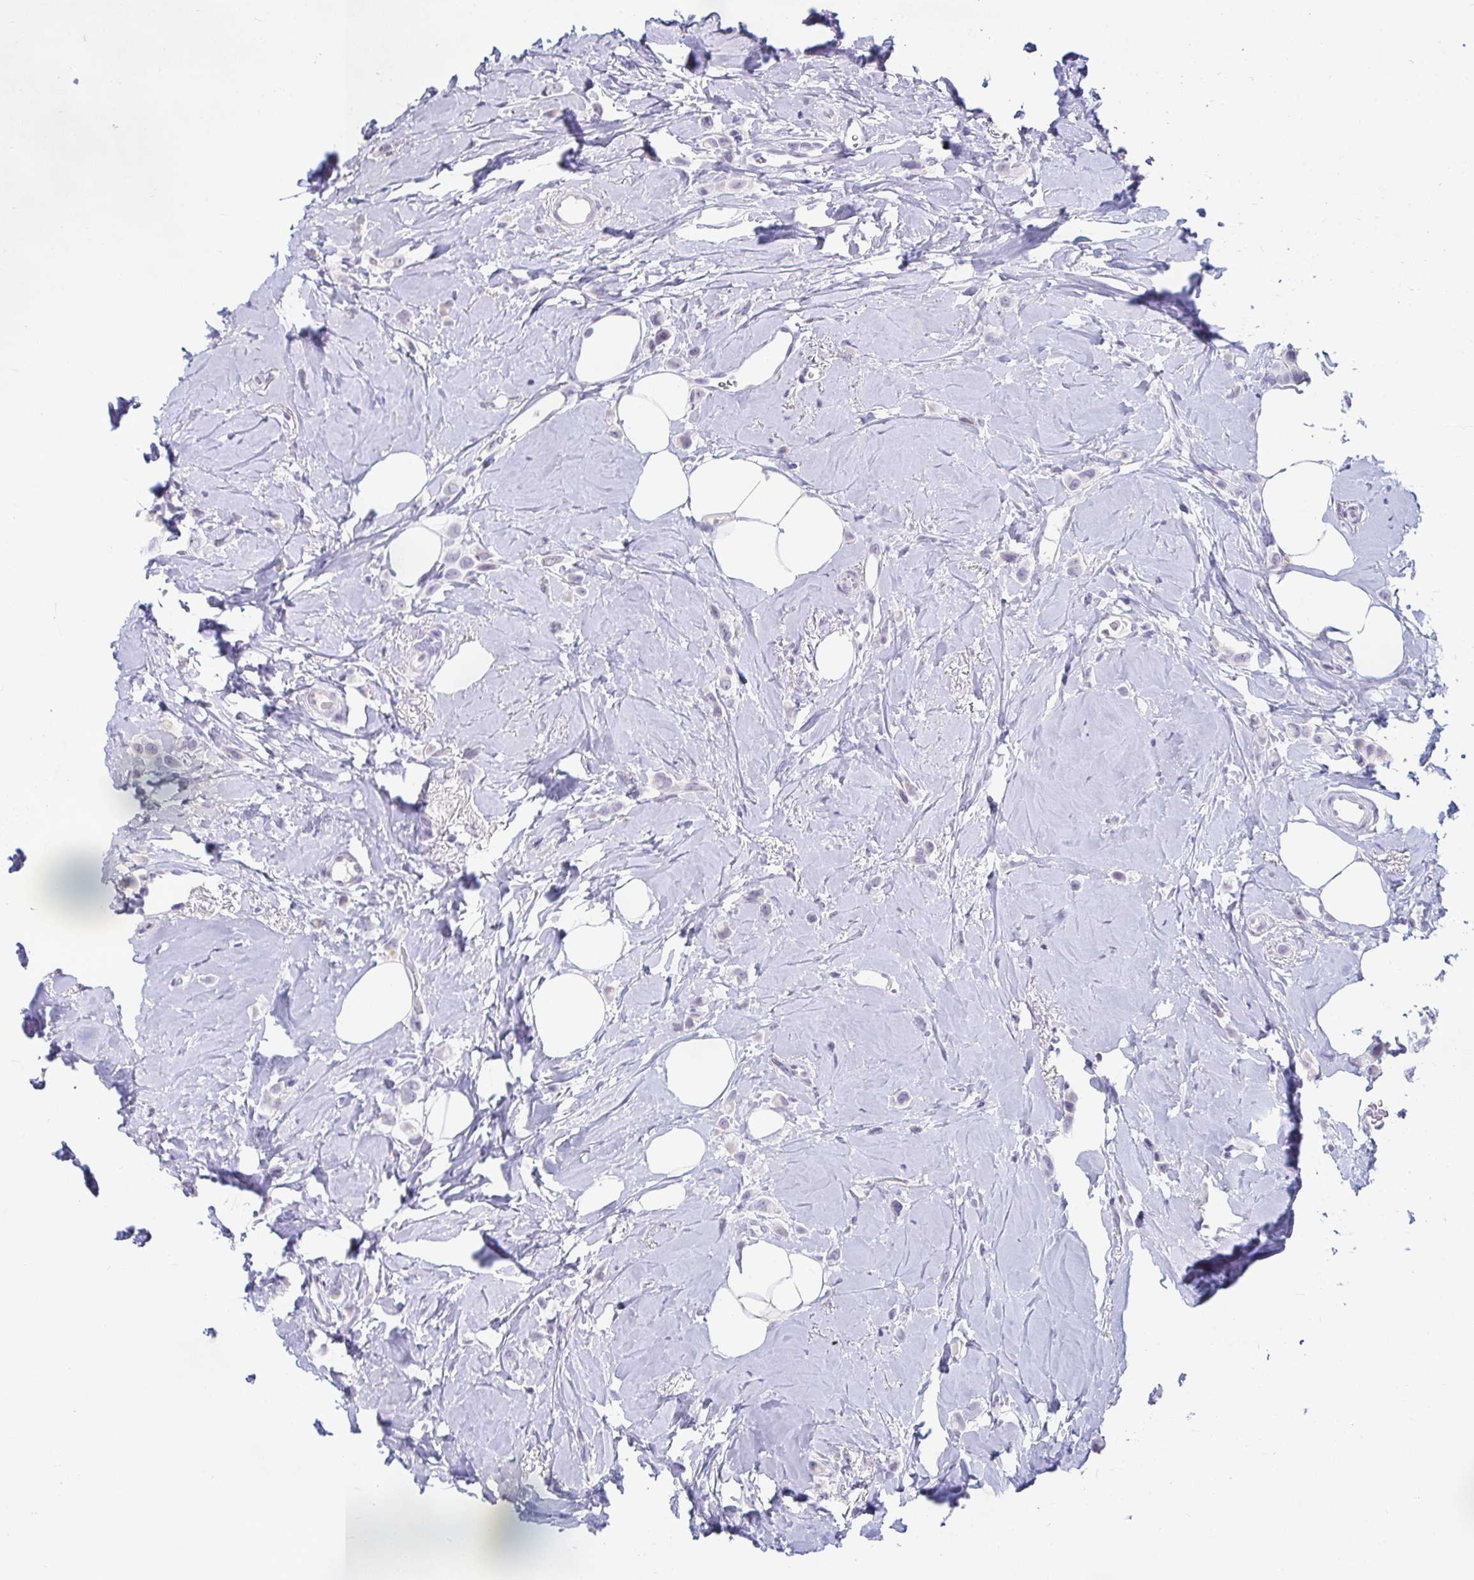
{"staining": {"intensity": "negative", "quantity": "none", "location": "none"}, "tissue": "breast cancer", "cell_type": "Tumor cells", "image_type": "cancer", "snomed": [{"axis": "morphology", "description": "Lobular carcinoma"}, {"axis": "topography", "description": "Breast"}], "caption": "Immunohistochemical staining of breast cancer exhibits no significant positivity in tumor cells. Brightfield microscopy of IHC stained with DAB (3,3'-diaminobenzidine) (brown) and hematoxylin (blue), captured at high magnification.", "gene": "CR2", "patient": {"sex": "female", "age": 66}}